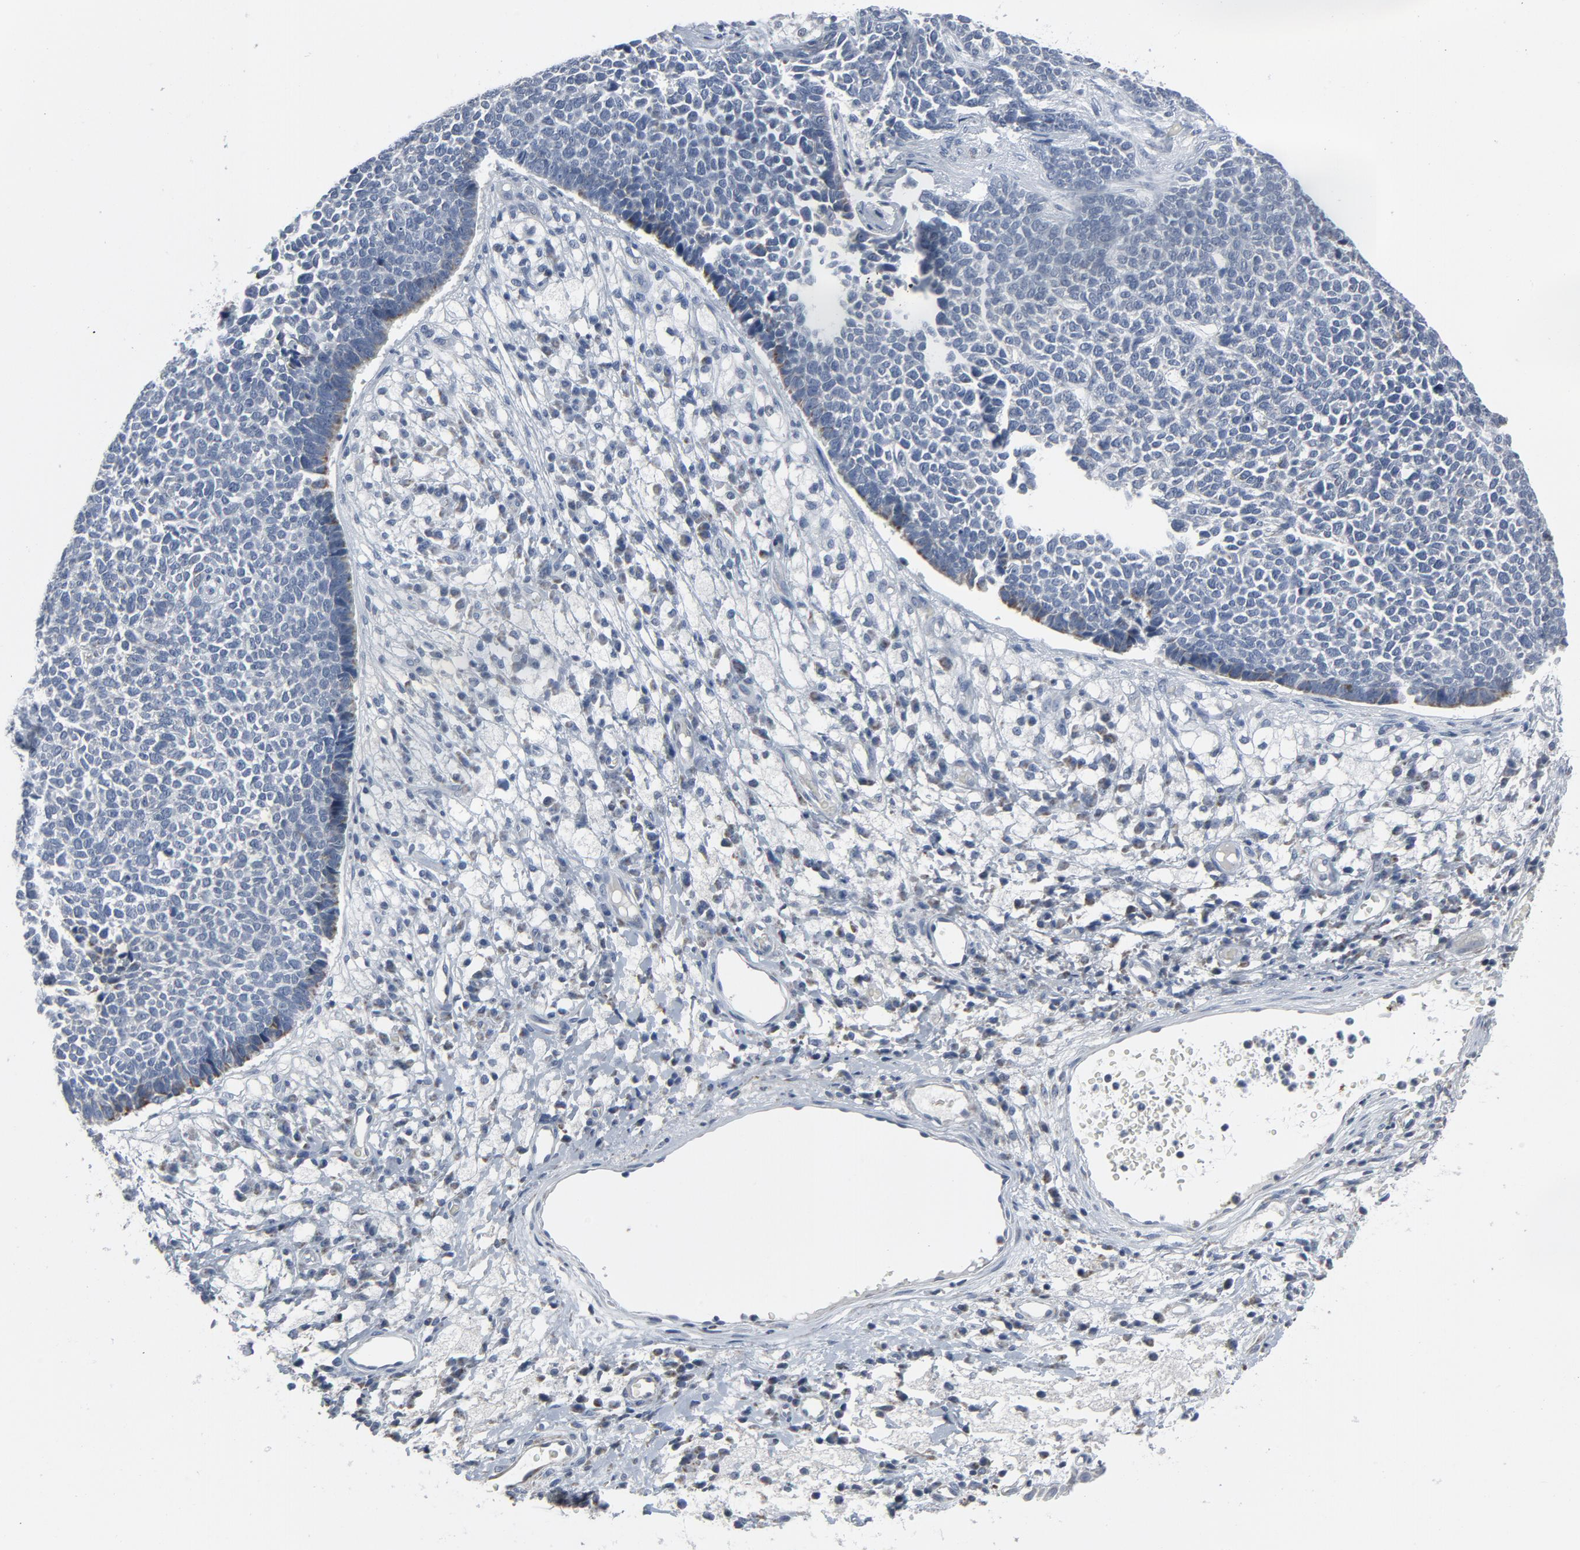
{"staining": {"intensity": "negative", "quantity": "none", "location": "none"}, "tissue": "skin cancer", "cell_type": "Tumor cells", "image_type": "cancer", "snomed": [{"axis": "morphology", "description": "Basal cell carcinoma"}, {"axis": "topography", "description": "Skin"}], "caption": "This micrograph is of basal cell carcinoma (skin) stained with immunohistochemistry to label a protein in brown with the nuclei are counter-stained blue. There is no expression in tumor cells.", "gene": "GPX2", "patient": {"sex": "female", "age": 84}}